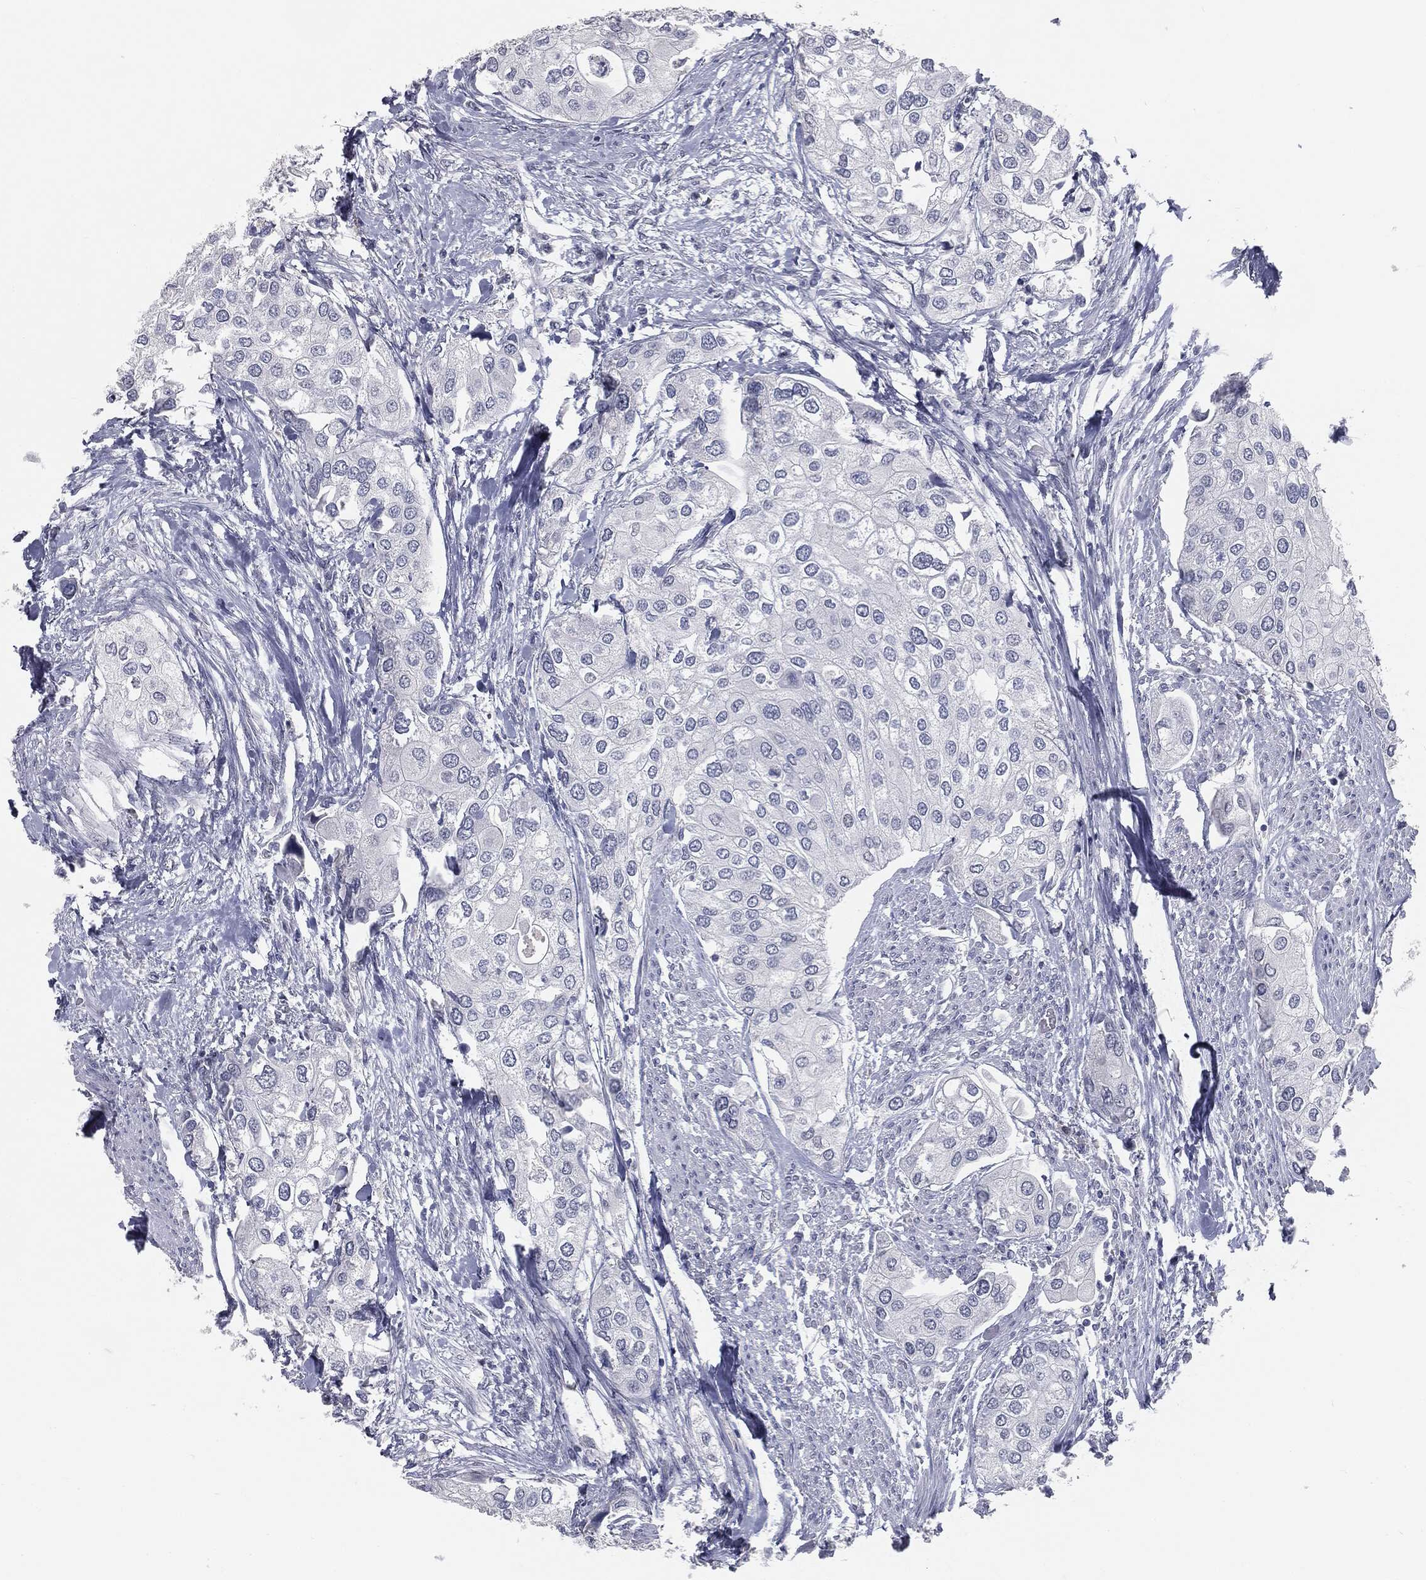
{"staining": {"intensity": "negative", "quantity": "none", "location": "none"}, "tissue": "urothelial cancer", "cell_type": "Tumor cells", "image_type": "cancer", "snomed": [{"axis": "morphology", "description": "Urothelial carcinoma, High grade"}, {"axis": "topography", "description": "Urinary bladder"}], "caption": "Urothelial cancer stained for a protein using IHC exhibits no expression tumor cells.", "gene": "PRAME", "patient": {"sex": "male", "age": 64}}